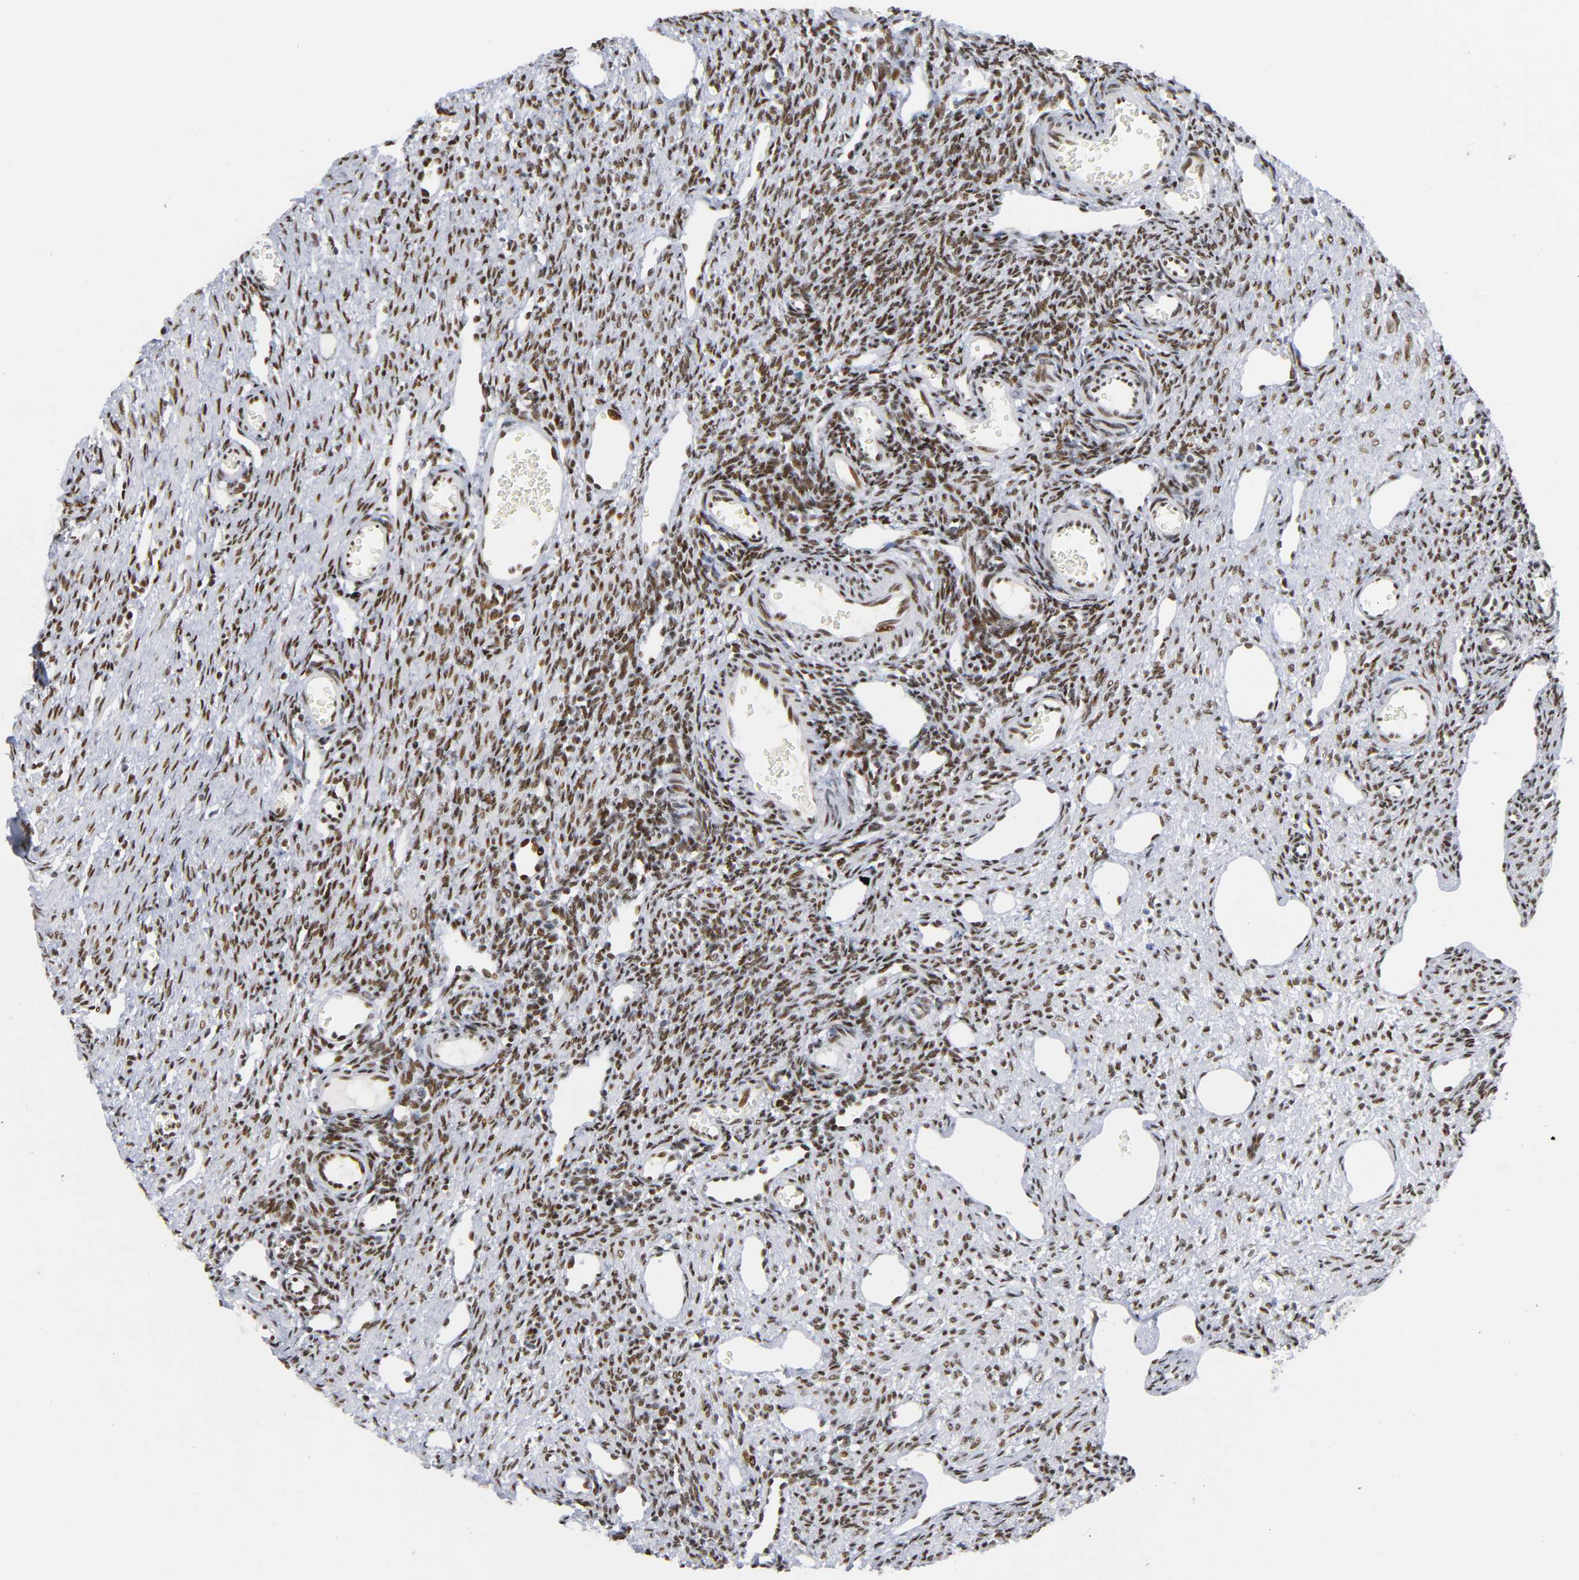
{"staining": {"intensity": "strong", "quantity": ">75%", "location": "nuclear"}, "tissue": "ovary", "cell_type": "Ovarian stroma cells", "image_type": "normal", "snomed": [{"axis": "morphology", "description": "Normal tissue, NOS"}, {"axis": "topography", "description": "Ovary"}], "caption": "Ovary stained with a brown dye demonstrates strong nuclear positive expression in about >75% of ovarian stroma cells.", "gene": "CREBBP", "patient": {"sex": "female", "age": 33}}